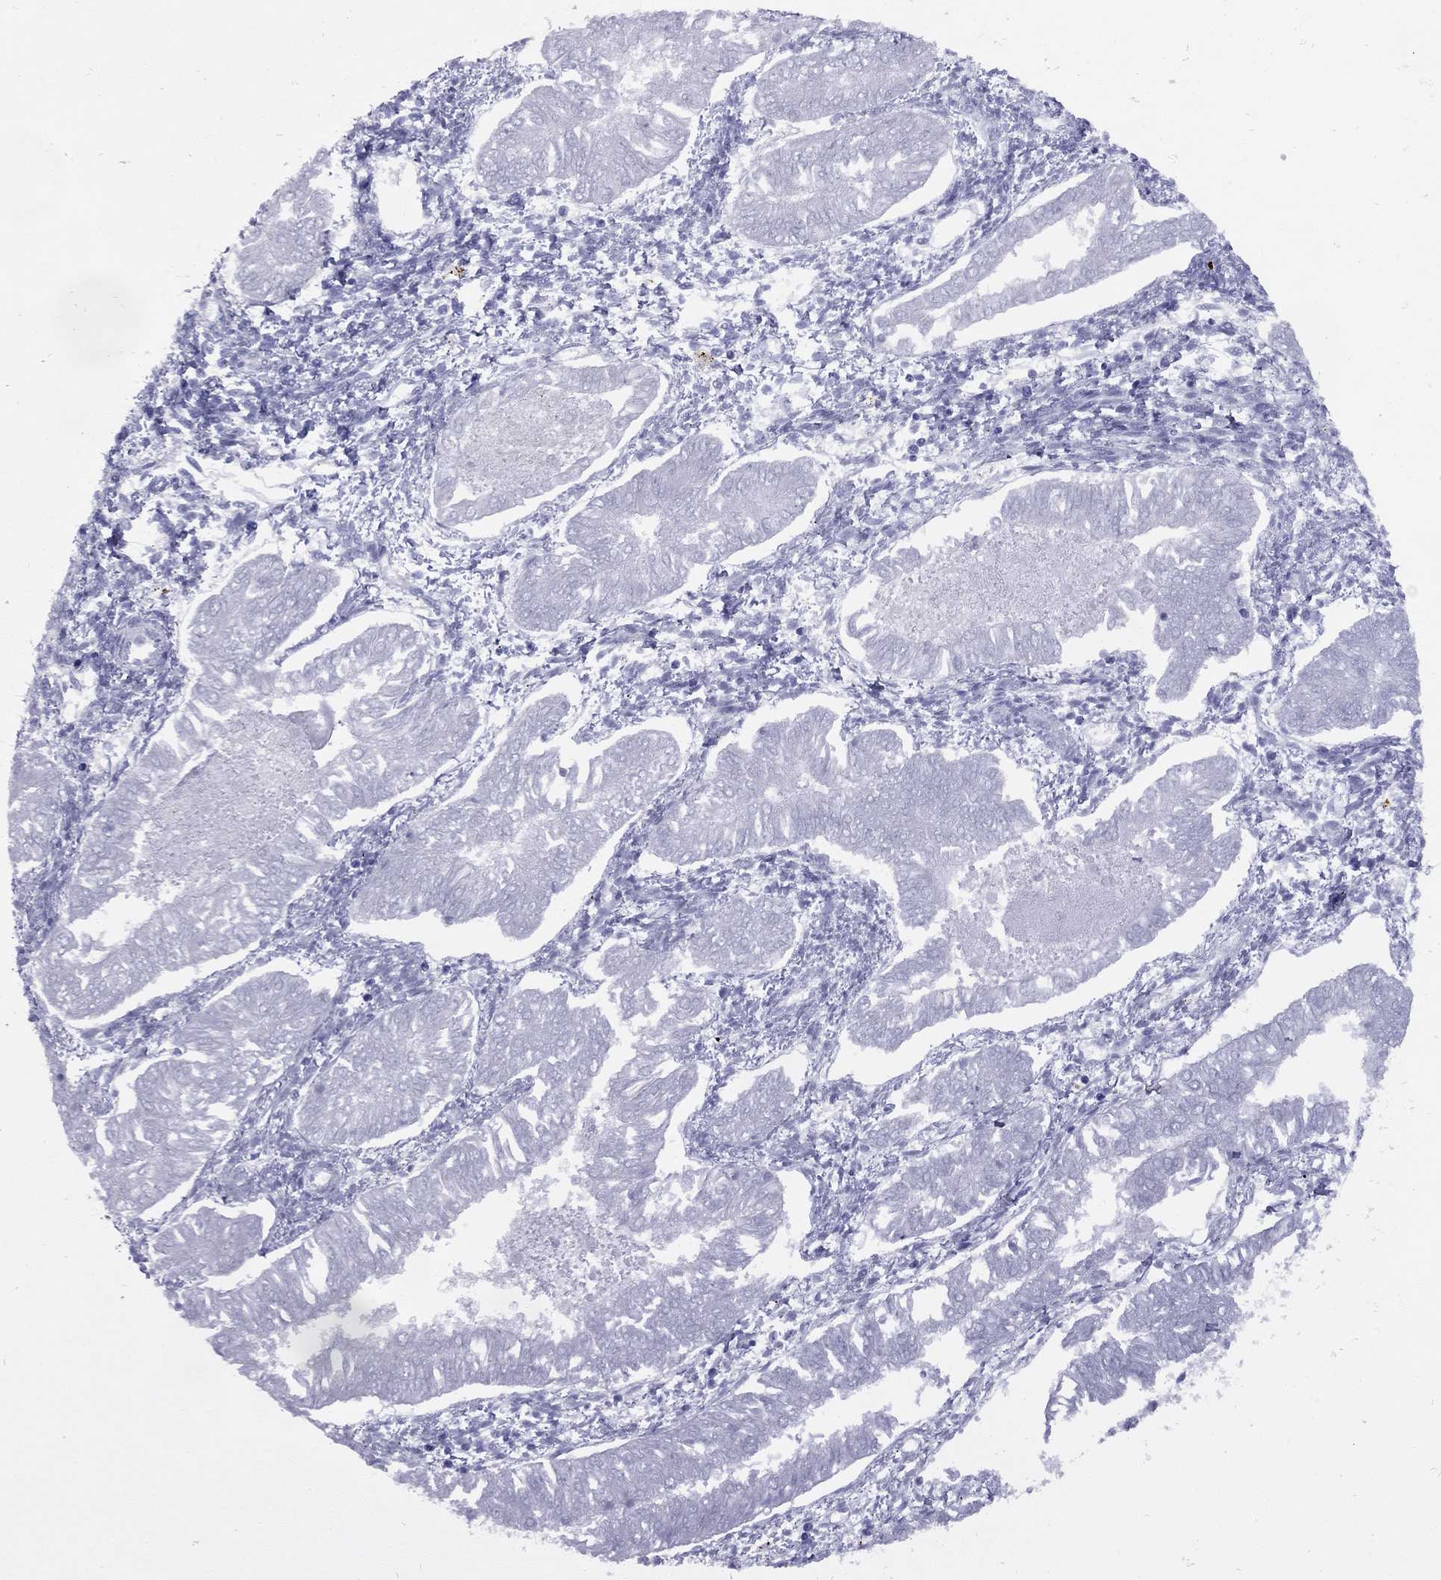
{"staining": {"intensity": "negative", "quantity": "none", "location": "none"}, "tissue": "endometrial cancer", "cell_type": "Tumor cells", "image_type": "cancer", "snomed": [{"axis": "morphology", "description": "Adenocarcinoma, NOS"}, {"axis": "topography", "description": "Endometrium"}], "caption": "High magnification brightfield microscopy of endometrial cancer stained with DAB (3,3'-diaminobenzidine) (brown) and counterstained with hematoxylin (blue): tumor cells show no significant expression. Nuclei are stained in blue.", "gene": "EPPIN", "patient": {"sex": "female", "age": 53}}